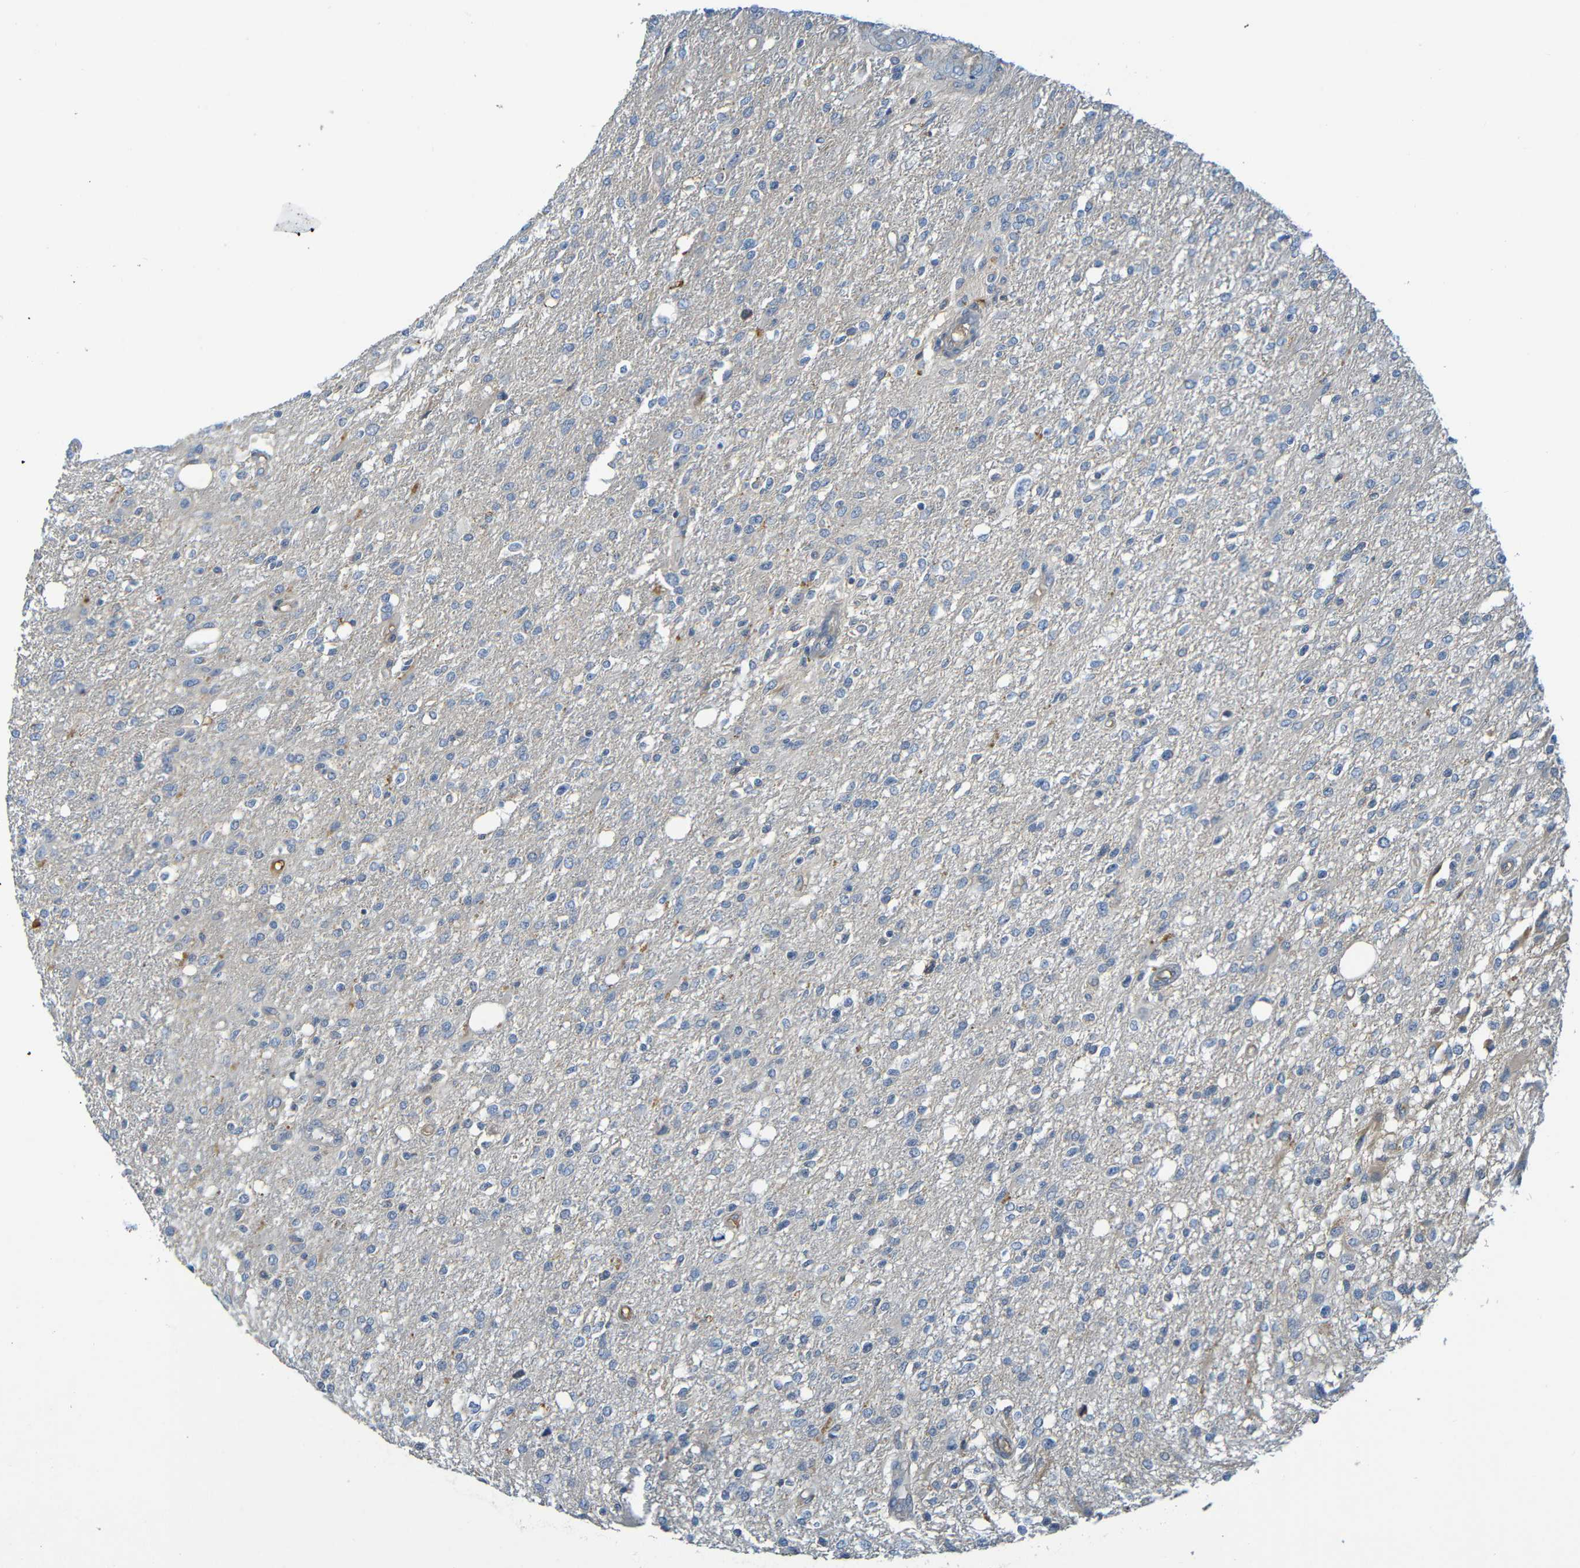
{"staining": {"intensity": "negative", "quantity": "none", "location": "none"}, "tissue": "glioma", "cell_type": "Tumor cells", "image_type": "cancer", "snomed": [{"axis": "morphology", "description": "Glioma, malignant, High grade"}, {"axis": "topography", "description": "Cerebral cortex"}], "caption": "This is an IHC micrograph of human high-grade glioma (malignant). There is no positivity in tumor cells.", "gene": "C1QA", "patient": {"sex": "male", "age": 76}}